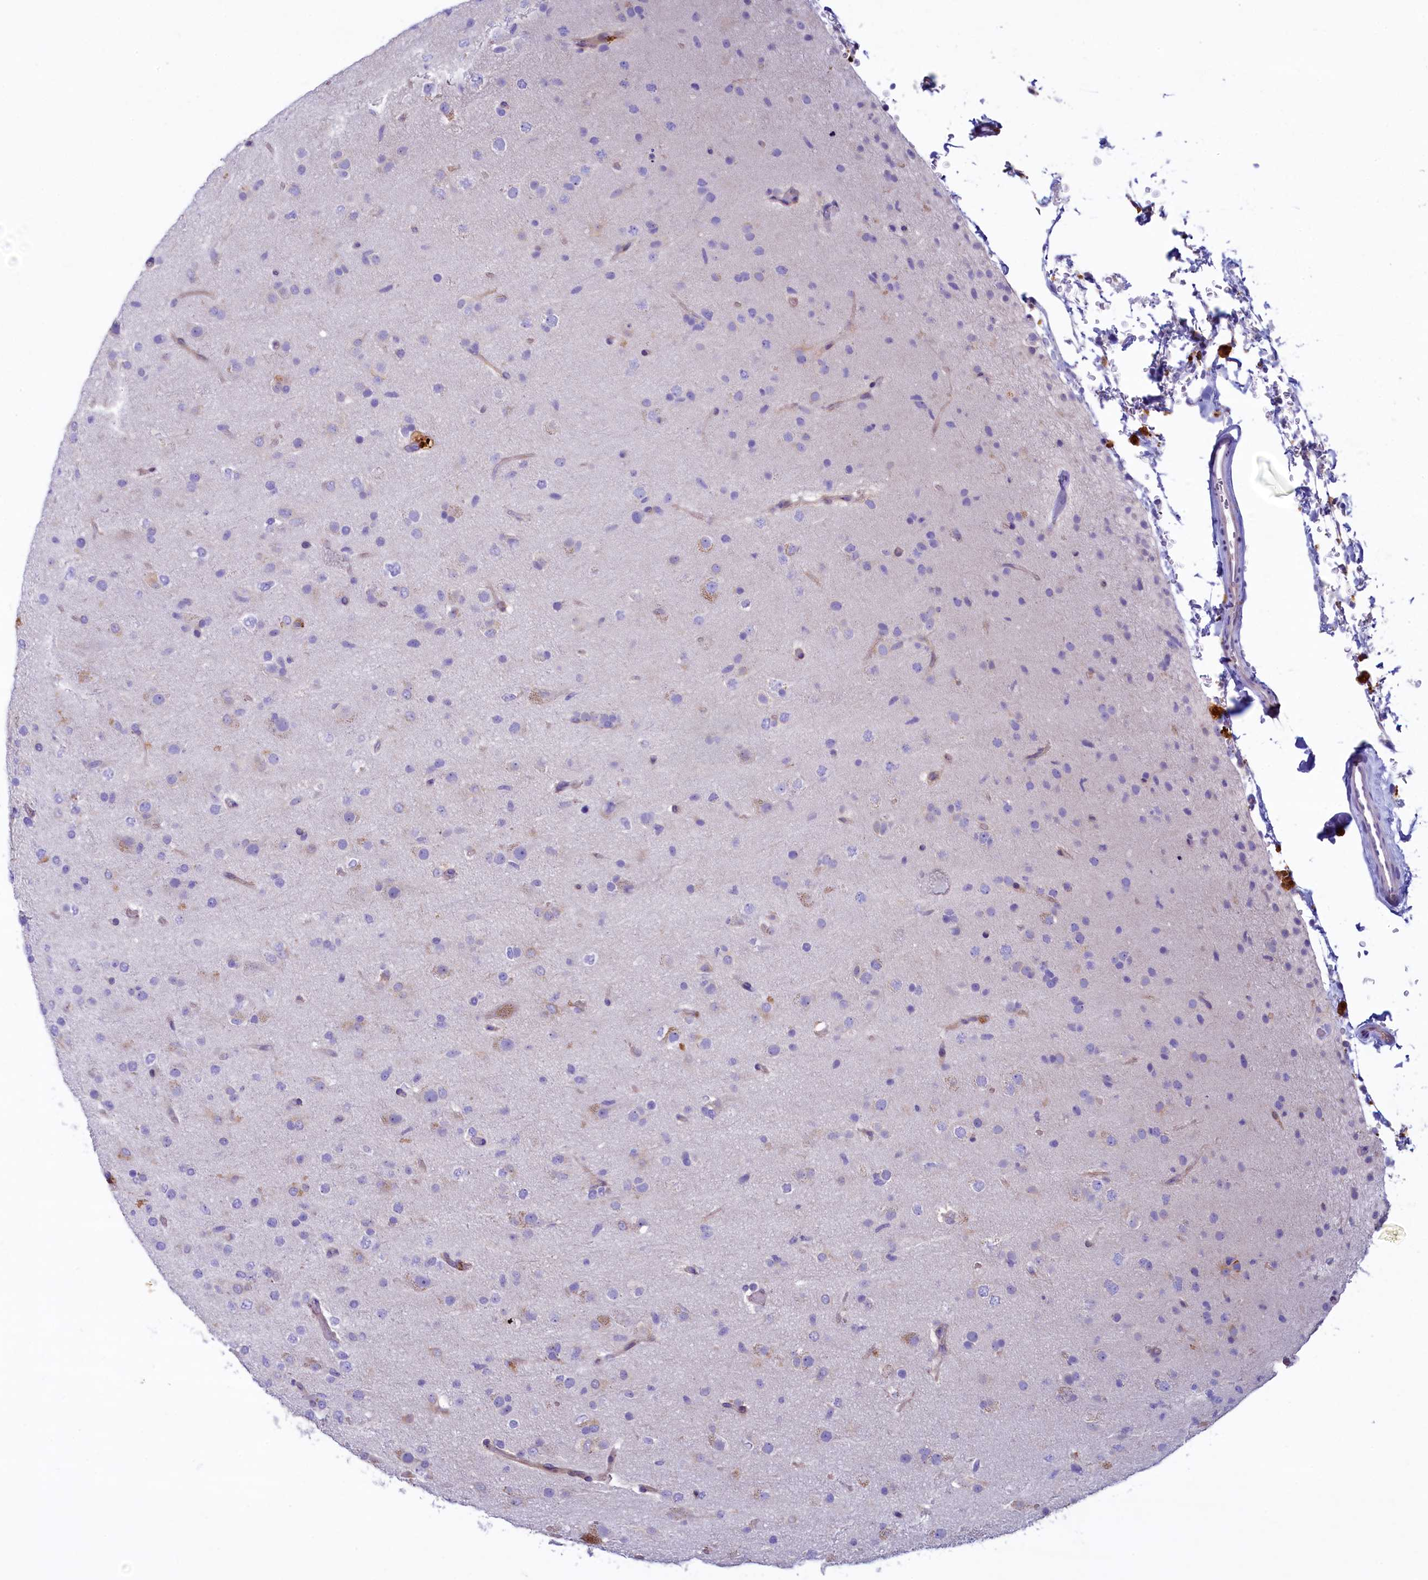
{"staining": {"intensity": "negative", "quantity": "none", "location": "none"}, "tissue": "glioma", "cell_type": "Tumor cells", "image_type": "cancer", "snomed": [{"axis": "morphology", "description": "Glioma, malignant, Low grade"}, {"axis": "topography", "description": "Brain"}], "caption": "Immunohistochemistry histopathology image of human glioma stained for a protein (brown), which exhibits no staining in tumor cells. Brightfield microscopy of IHC stained with DAB (3,3'-diaminobenzidine) (brown) and hematoxylin (blue), captured at high magnification.", "gene": "KRBOX5", "patient": {"sex": "male", "age": 65}}